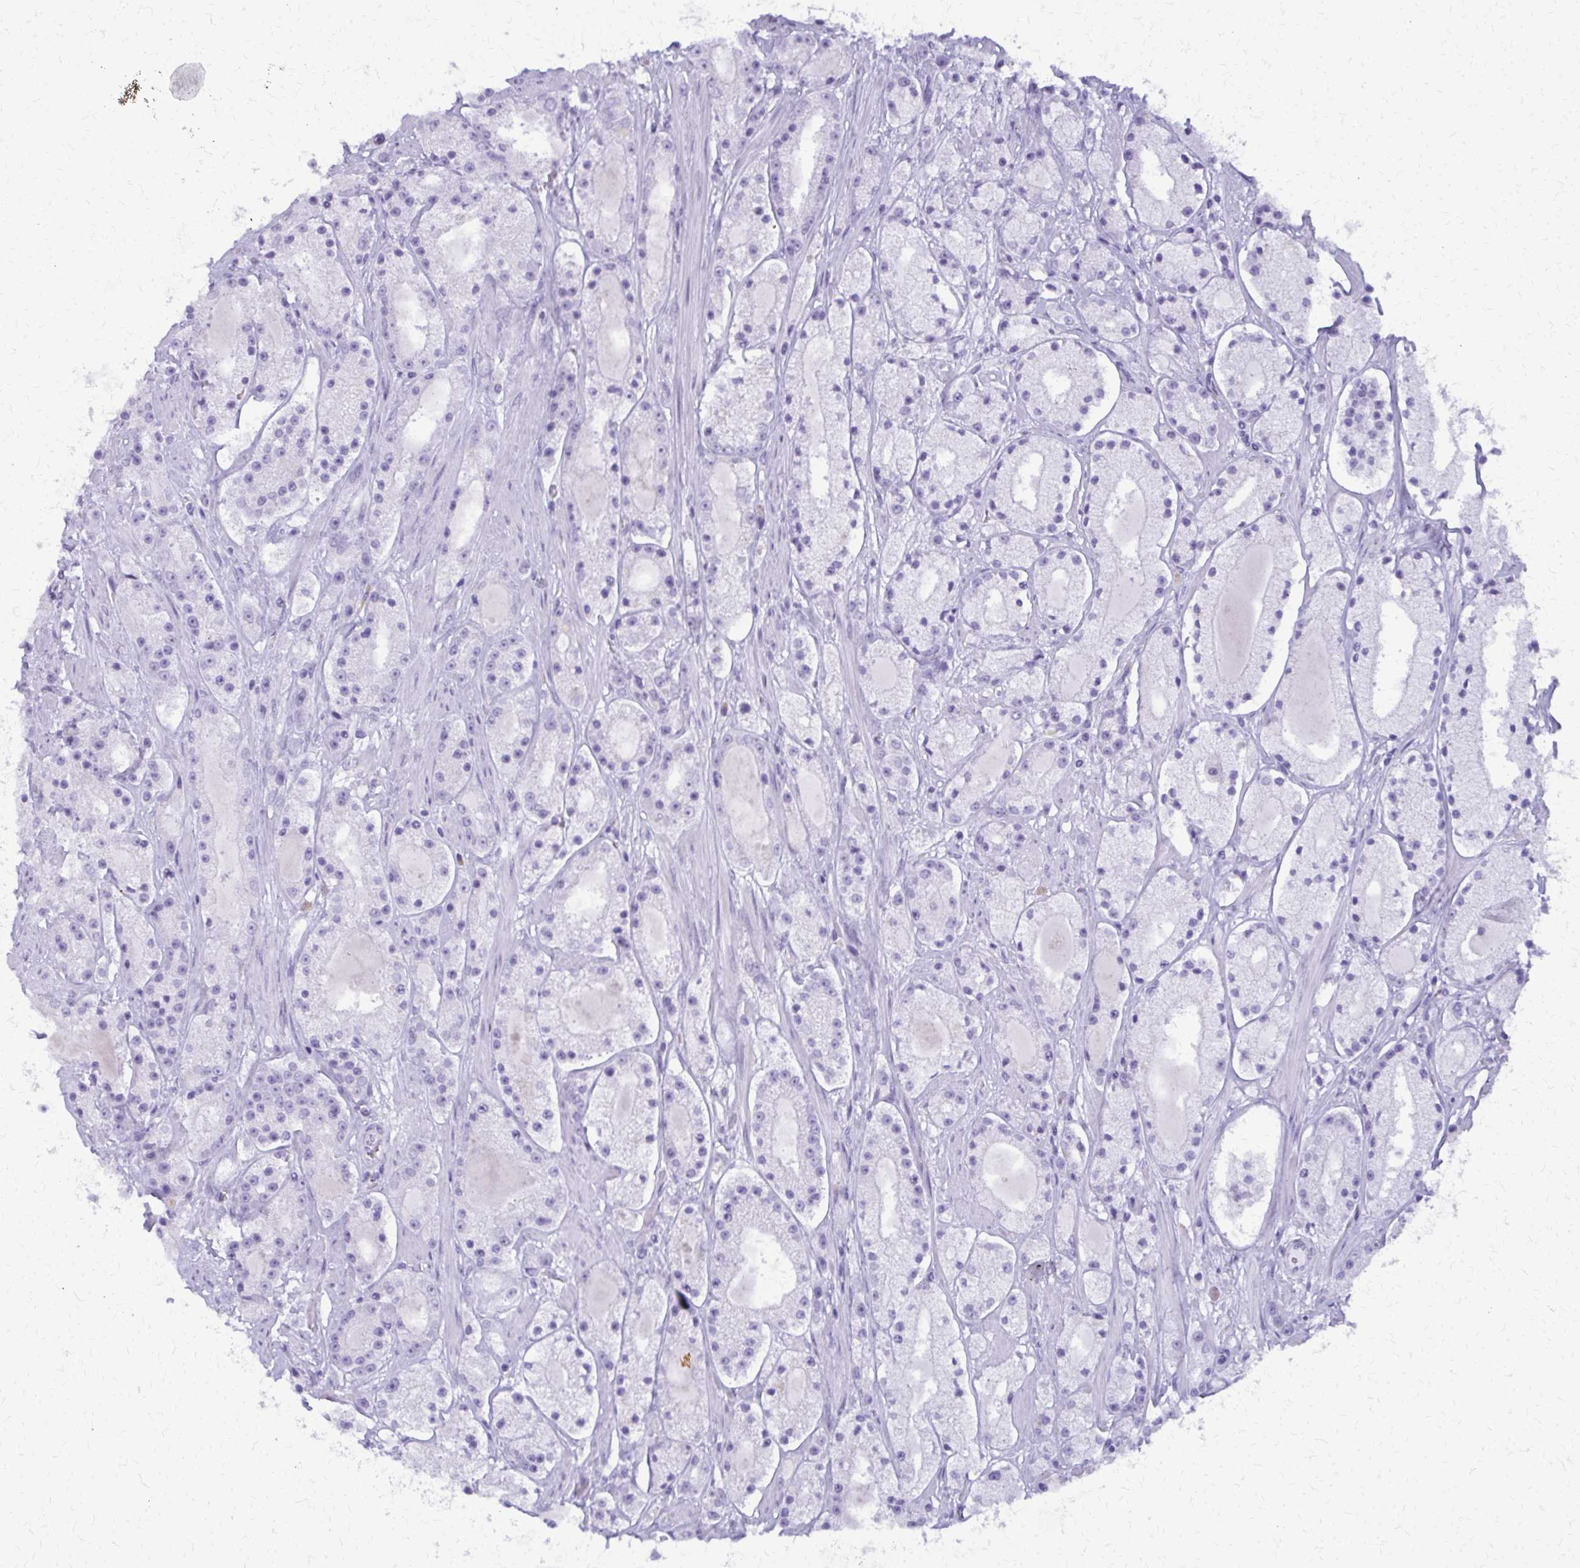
{"staining": {"intensity": "negative", "quantity": "none", "location": "none"}, "tissue": "prostate cancer", "cell_type": "Tumor cells", "image_type": "cancer", "snomed": [{"axis": "morphology", "description": "Adenocarcinoma, High grade"}, {"axis": "topography", "description": "Prostate"}], "caption": "A high-resolution photomicrograph shows immunohistochemistry staining of prostate cancer (high-grade adenocarcinoma), which demonstrates no significant staining in tumor cells.", "gene": "FAM162B", "patient": {"sex": "male", "age": 67}}